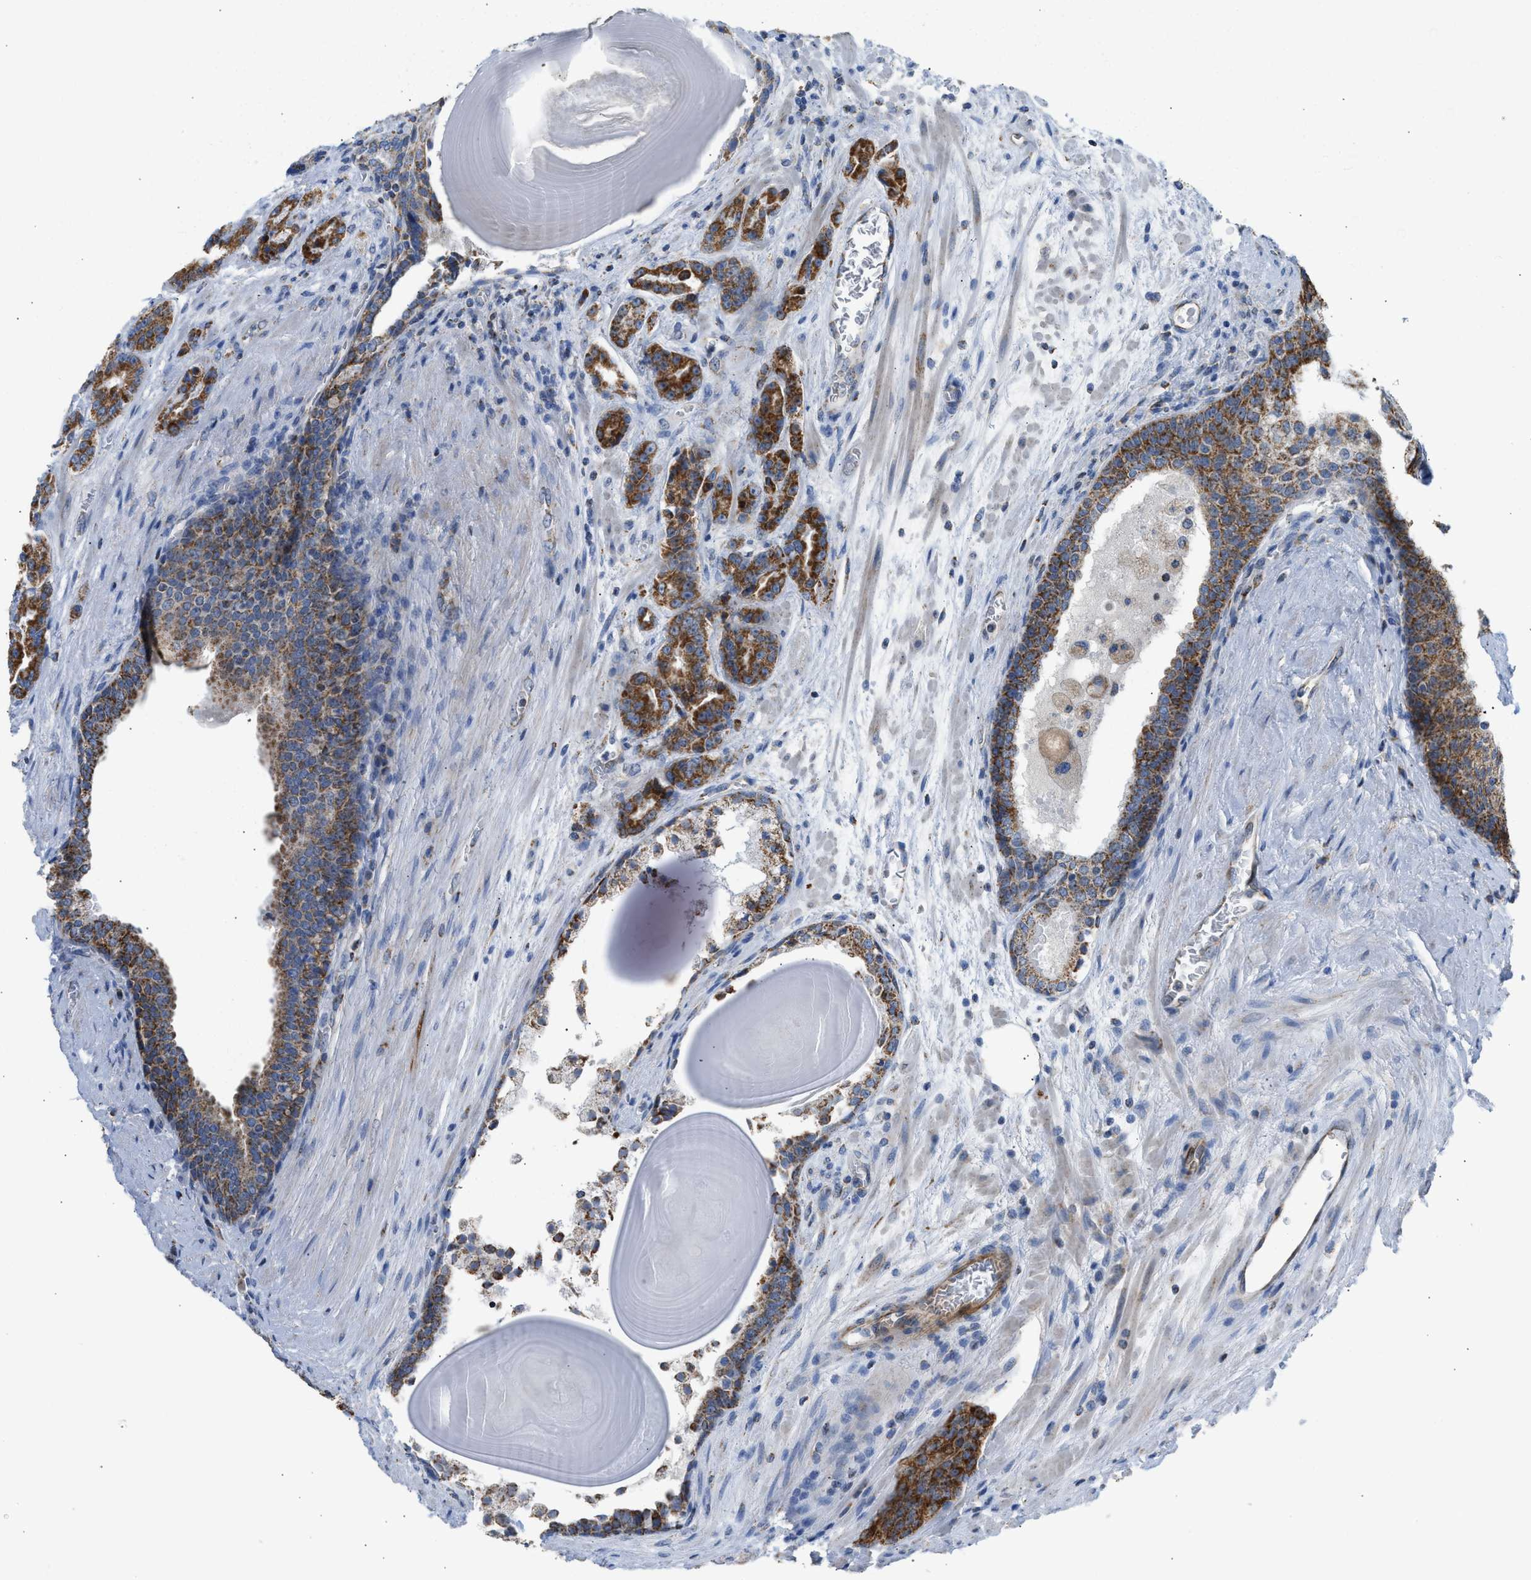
{"staining": {"intensity": "strong", "quantity": ">75%", "location": "cytoplasmic/membranous"}, "tissue": "prostate cancer", "cell_type": "Tumor cells", "image_type": "cancer", "snomed": [{"axis": "morphology", "description": "Adenocarcinoma, High grade"}, {"axis": "topography", "description": "Prostate"}], "caption": "Protein staining of adenocarcinoma (high-grade) (prostate) tissue shows strong cytoplasmic/membranous staining in about >75% of tumor cells.", "gene": "GOT2", "patient": {"sex": "male", "age": 60}}